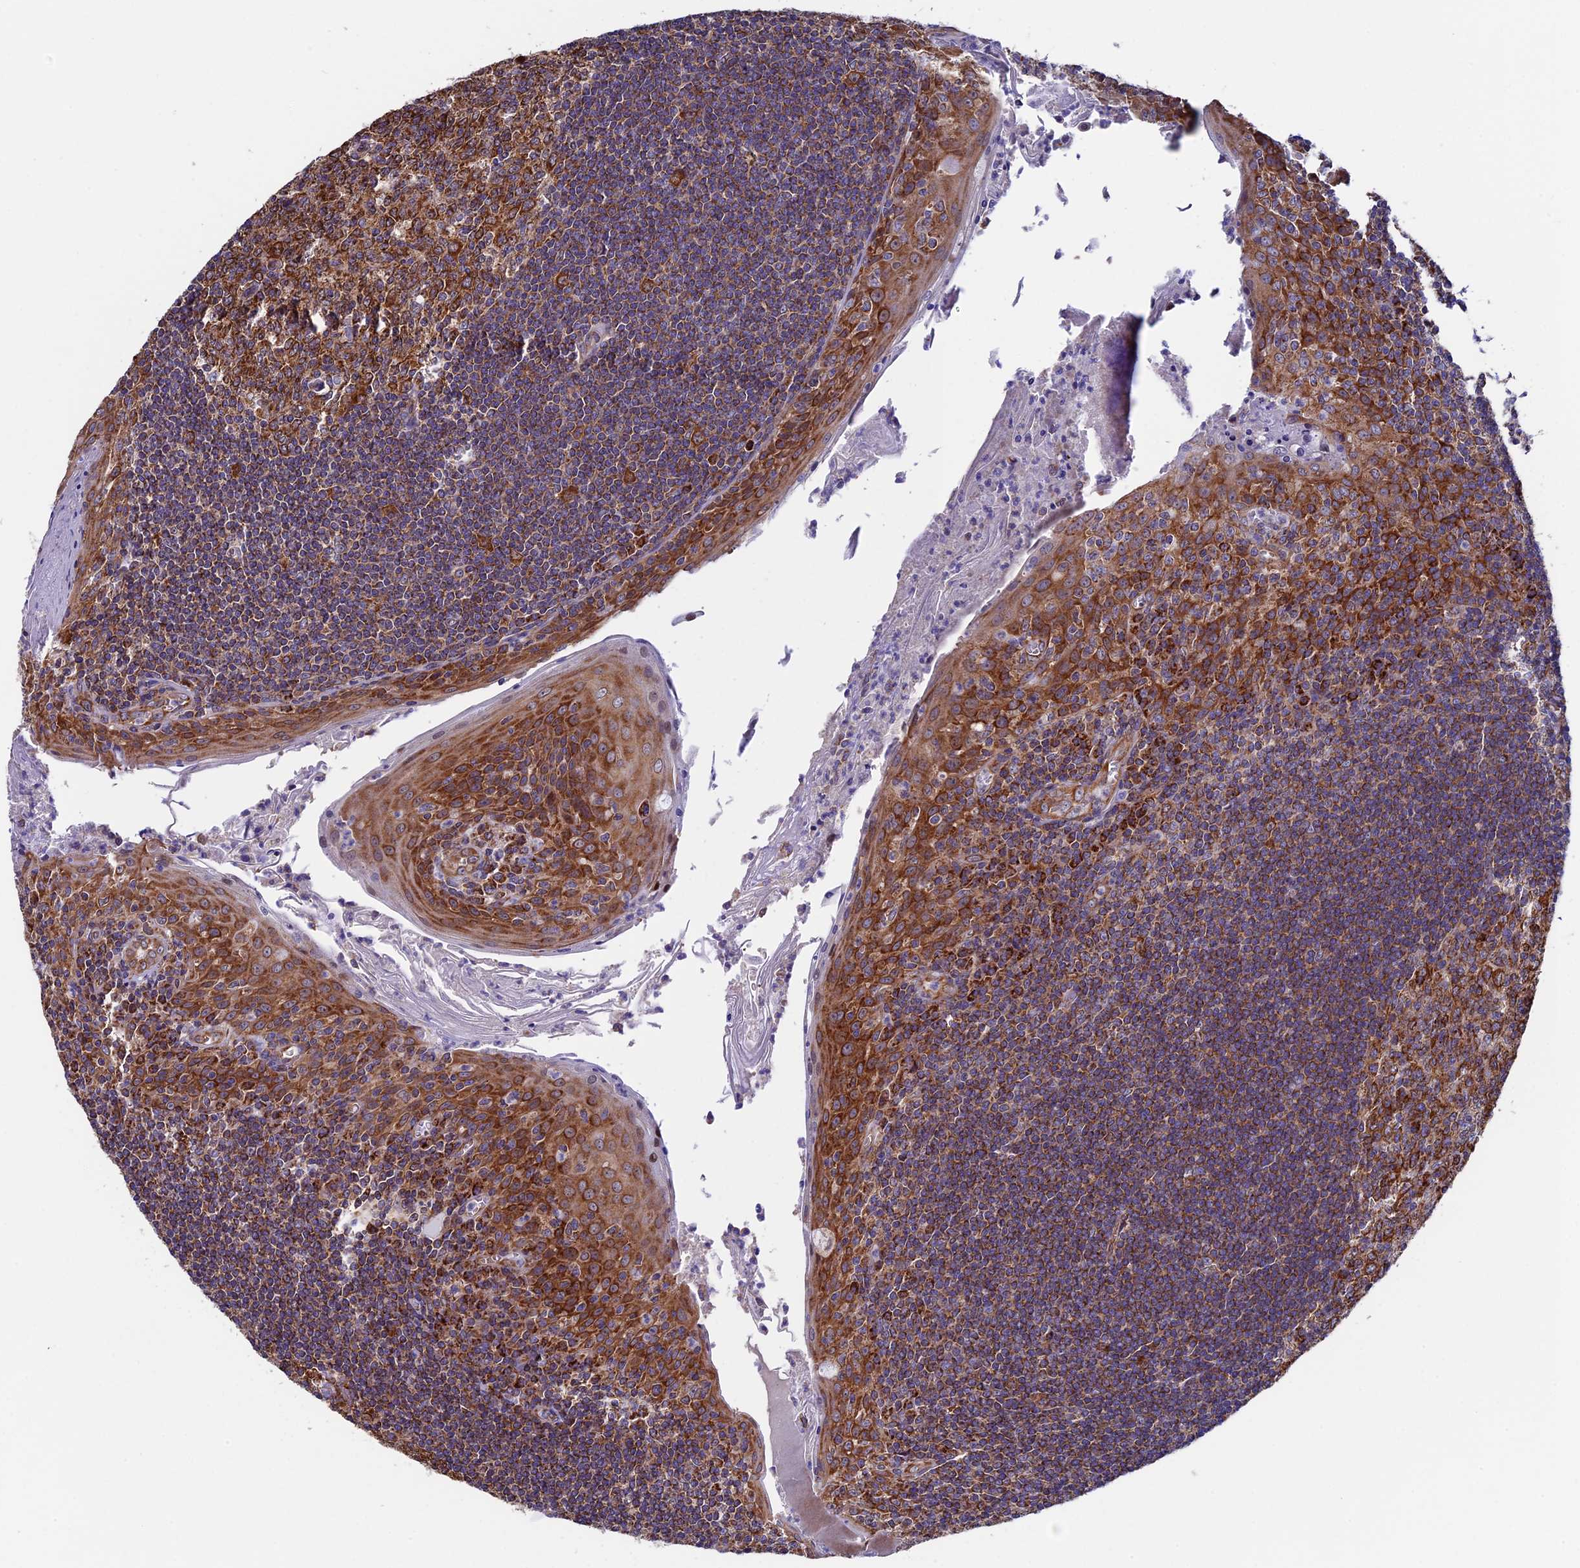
{"staining": {"intensity": "strong", "quantity": ">75%", "location": "cytoplasmic/membranous"}, "tissue": "tonsil", "cell_type": "Germinal center cells", "image_type": "normal", "snomed": [{"axis": "morphology", "description": "Normal tissue, NOS"}, {"axis": "topography", "description": "Tonsil"}], "caption": "Protein staining displays strong cytoplasmic/membranous expression in approximately >75% of germinal center cells in benign tonsil. (DAB (3,3'-diaminobenzidine) IHC, brown staining for protein, blue staining for nuclei).", "gene": "SLC9A5", "patient": {"sex": "male", "age": 27}}